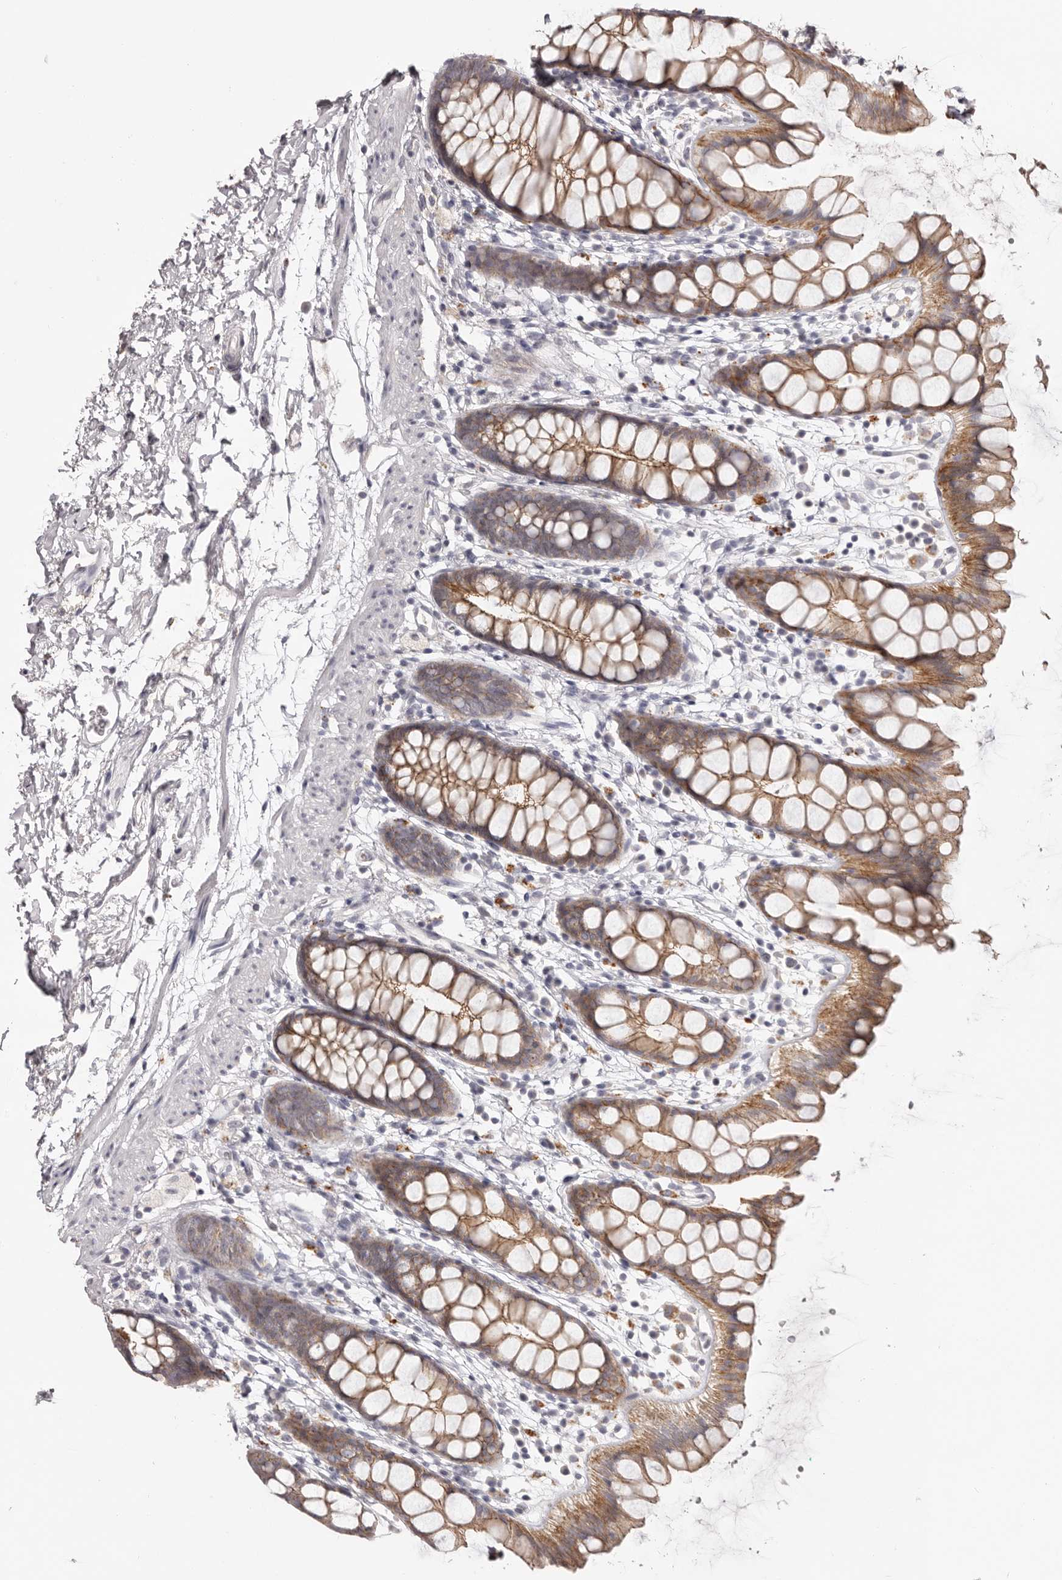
{"staining": {"intensity": "moderate", "quantity": ">75%", "location": "cytoplasmic/membranous"}, "tissue": "rectum", "cell_type": "Glandular cells", "image_type": "normal", "snomed": [{"axis": "morphology", "description": "Normal tissue, NOS"}, {"axis": "topography", "description": "Rectum"}], "caption": "Protein staining displays moderate cytoplasmic/membranous positivity in about >75% of glandular cells in unremarkable rectum. (DAB (3,3'-diaminobenzidine) = brown stain, brightfield microscopy at high magnification).", "gene": "PCDHB6", "patient": {"sex": "female", "age": 65}}